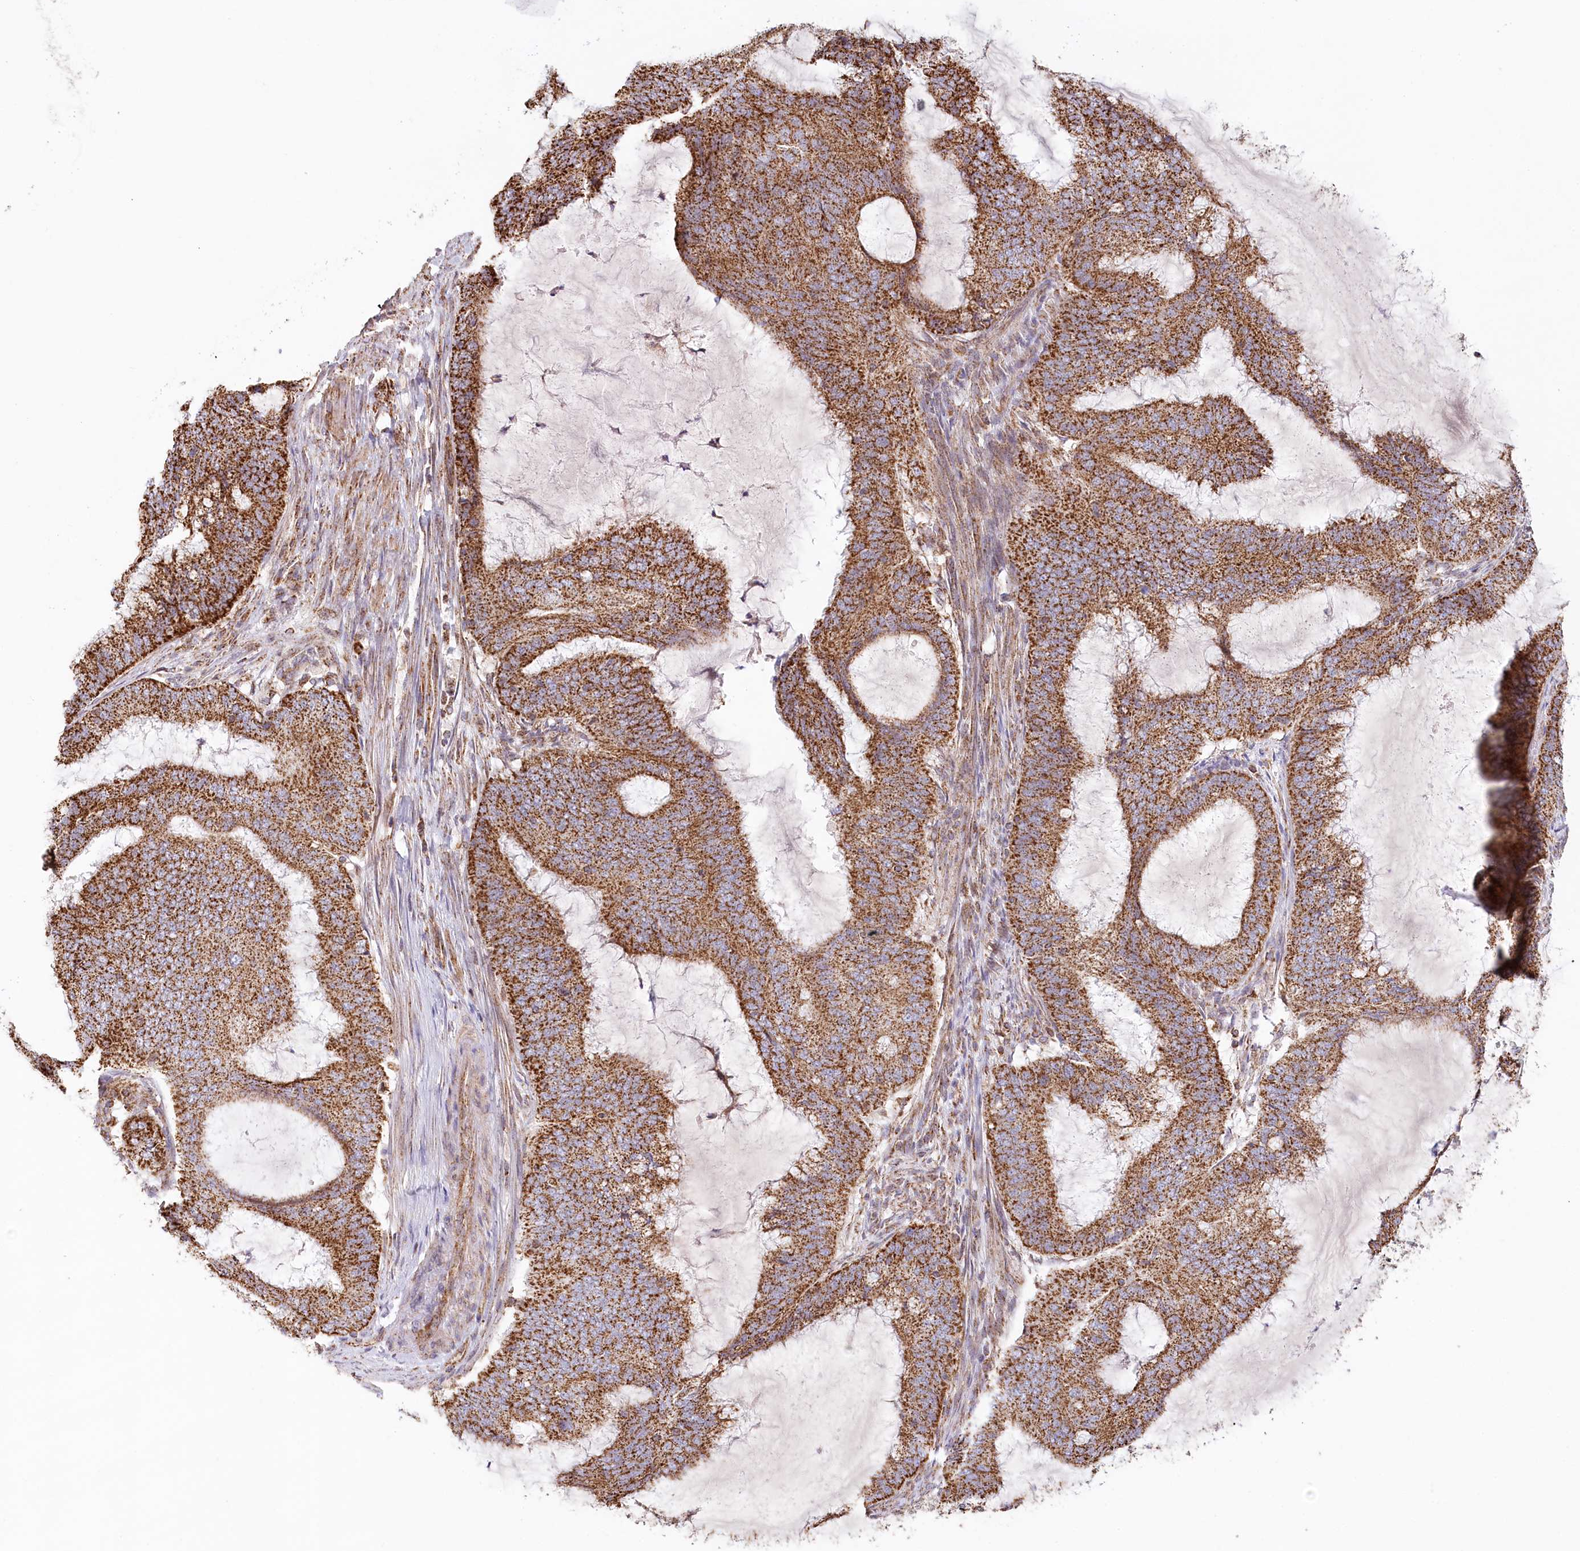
{"staining": {"intensity": "strong", "quantity": ">75%", "location": "cytoplasmic/membranous"}, "tissue": "endometrial cancer", "cell_type": "Tumor cells", "image_type": "cancer", "snomed": [{"axis": "morphology", "description": "Adenocarcinoma, NOS"}, {"axis": "topography", "description": "Endometrium"}], "caption": "The immunohistochemical stain shows strong cytoplasmic/membranous expression in tumor cells of endometrial cancer tissue.", "gene": "UMPS", "patient": {"sex": "female", "age": 51}}